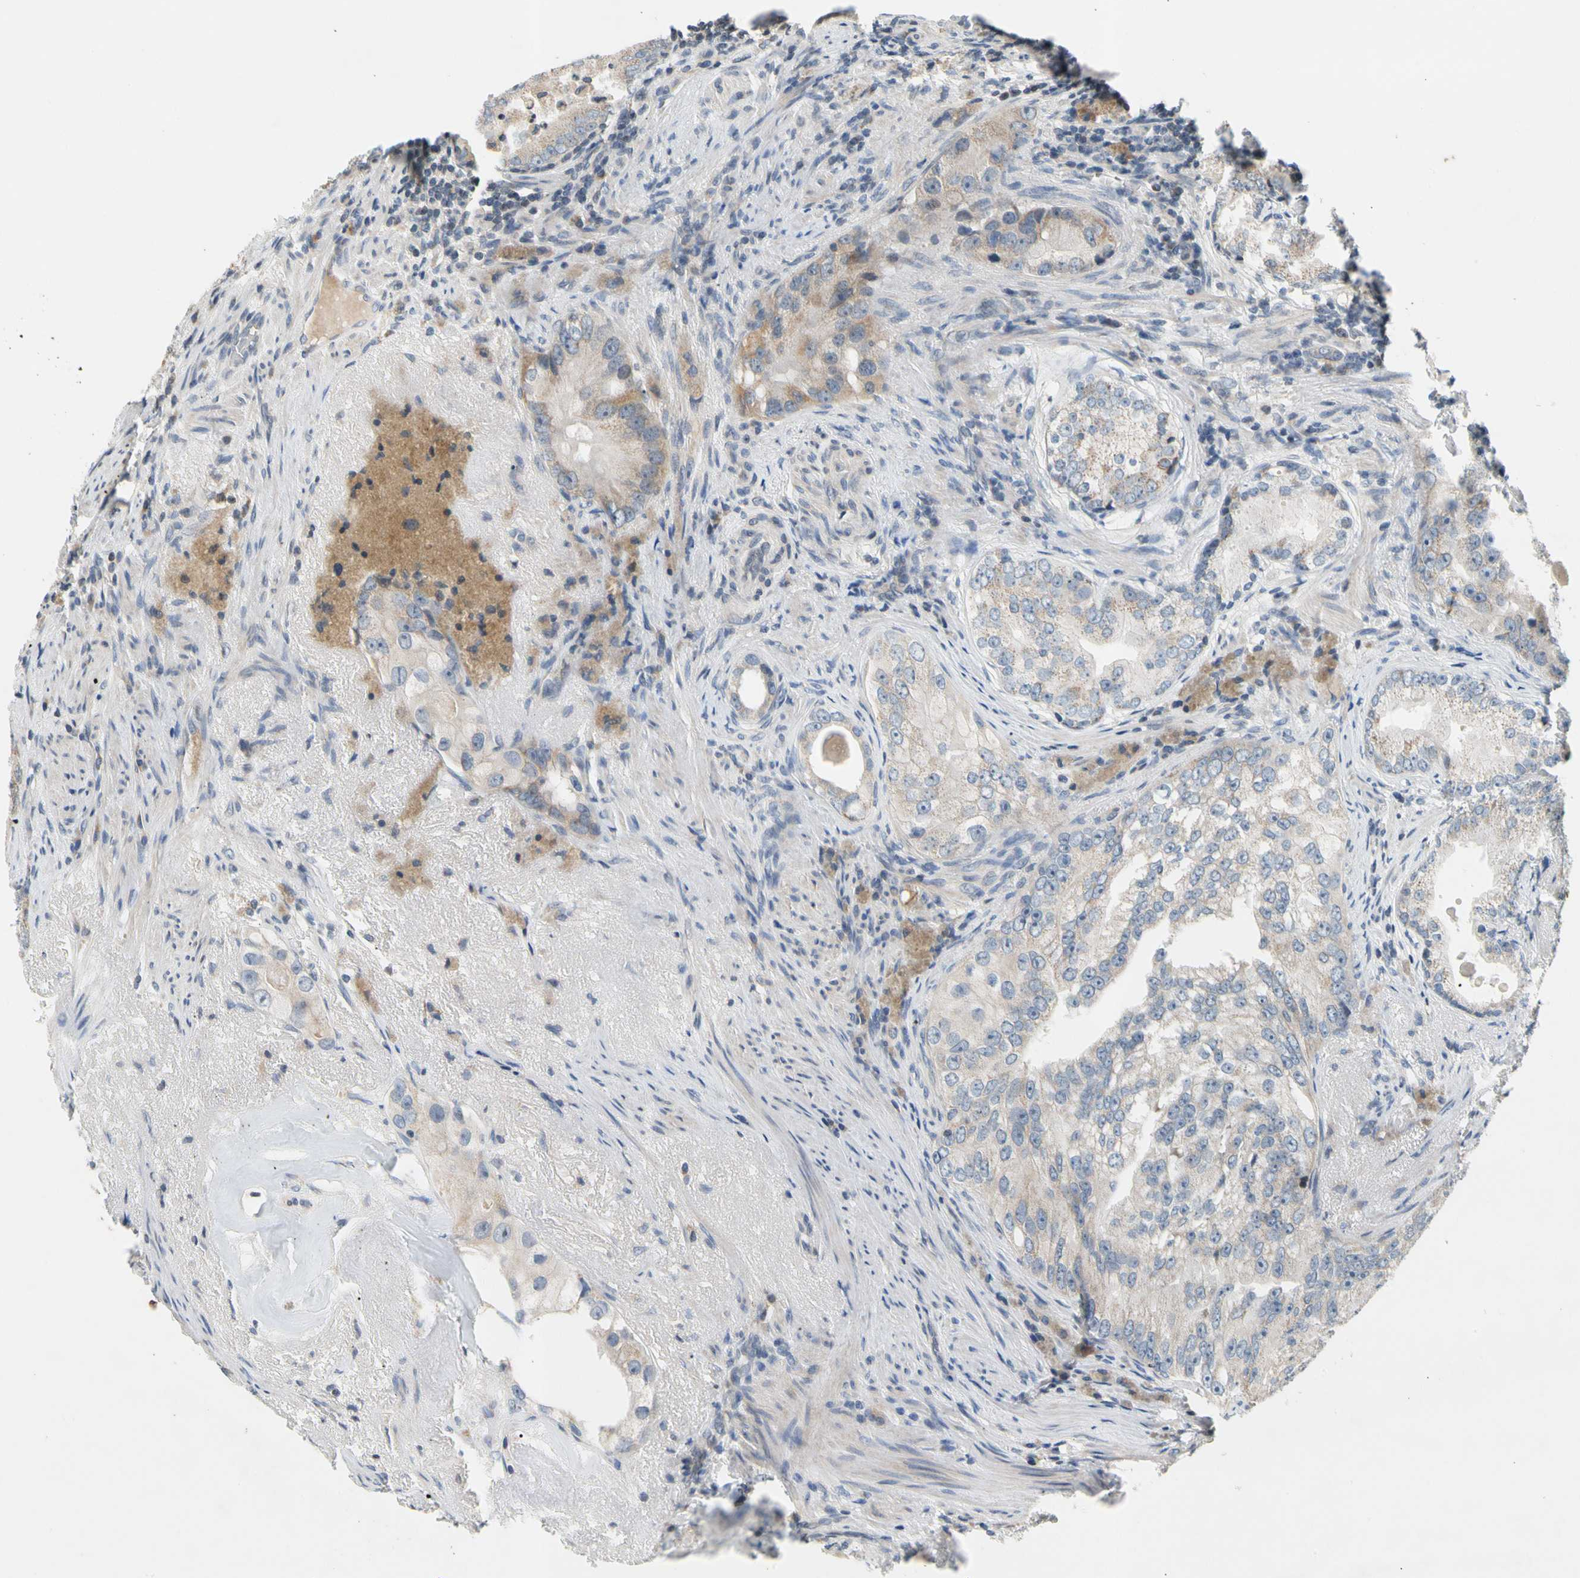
{"staining": {"intensity": "weak", "quantity": "25%-75%", "location": "cytoplasmic/membranous"}, "tissue": "prostate cancer", "cell_type": "Tumor cells", "image_type": "cancer", "snomed": [{"axis": "morphology", "description": "Adenocarcinoma, High grade"}, {"axis": "topography", "description": "Prostate"}], "caption": "Protein staining displays weak cytoplasmic/membranous expression in approximately 25%-75% of tumor cells in prostate adenocarcinoma (high-grade).", "gene": "SOX30", "patient": {"sex": "male", "age": 66}}